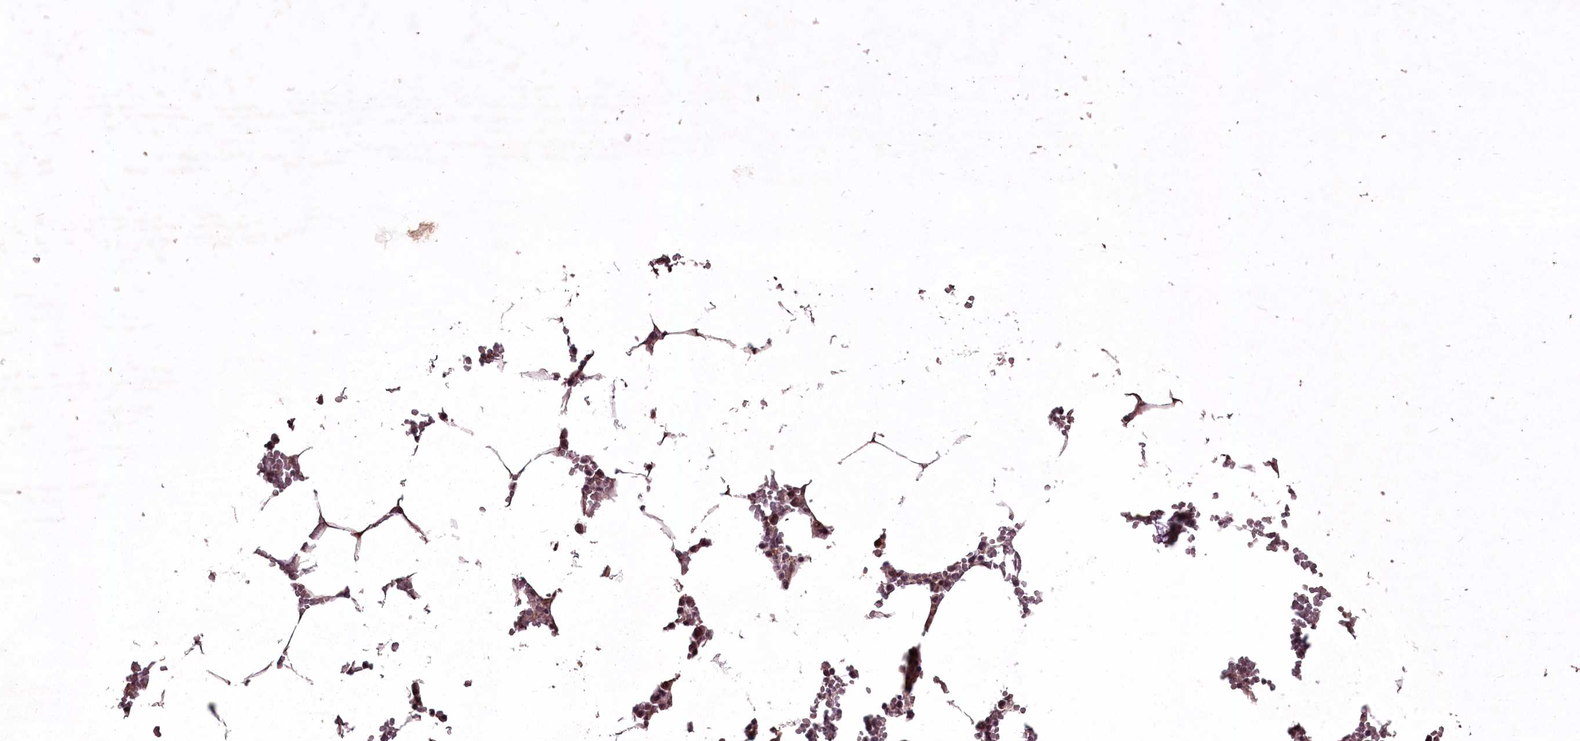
{"staining": {"intensity": "moderate", "quantity": "<25%", "location": "nuclear"}, "tissue": "bone marrow", "cell_type": "Hematopoietic cells", "image_type": "normal", "snomed": [{"axis": "morphology", "description": "Normal tissue, NOS"}, {"axis": "topography", "description": "Bone marrow"}], "caption": "Bone marrow stained with a brown dye displays moderate nuclear positive positivity in about <25% of hematopoietic cells.", "gene": "ADRA1D", "patient": {"sex": "male", "age": 70}}